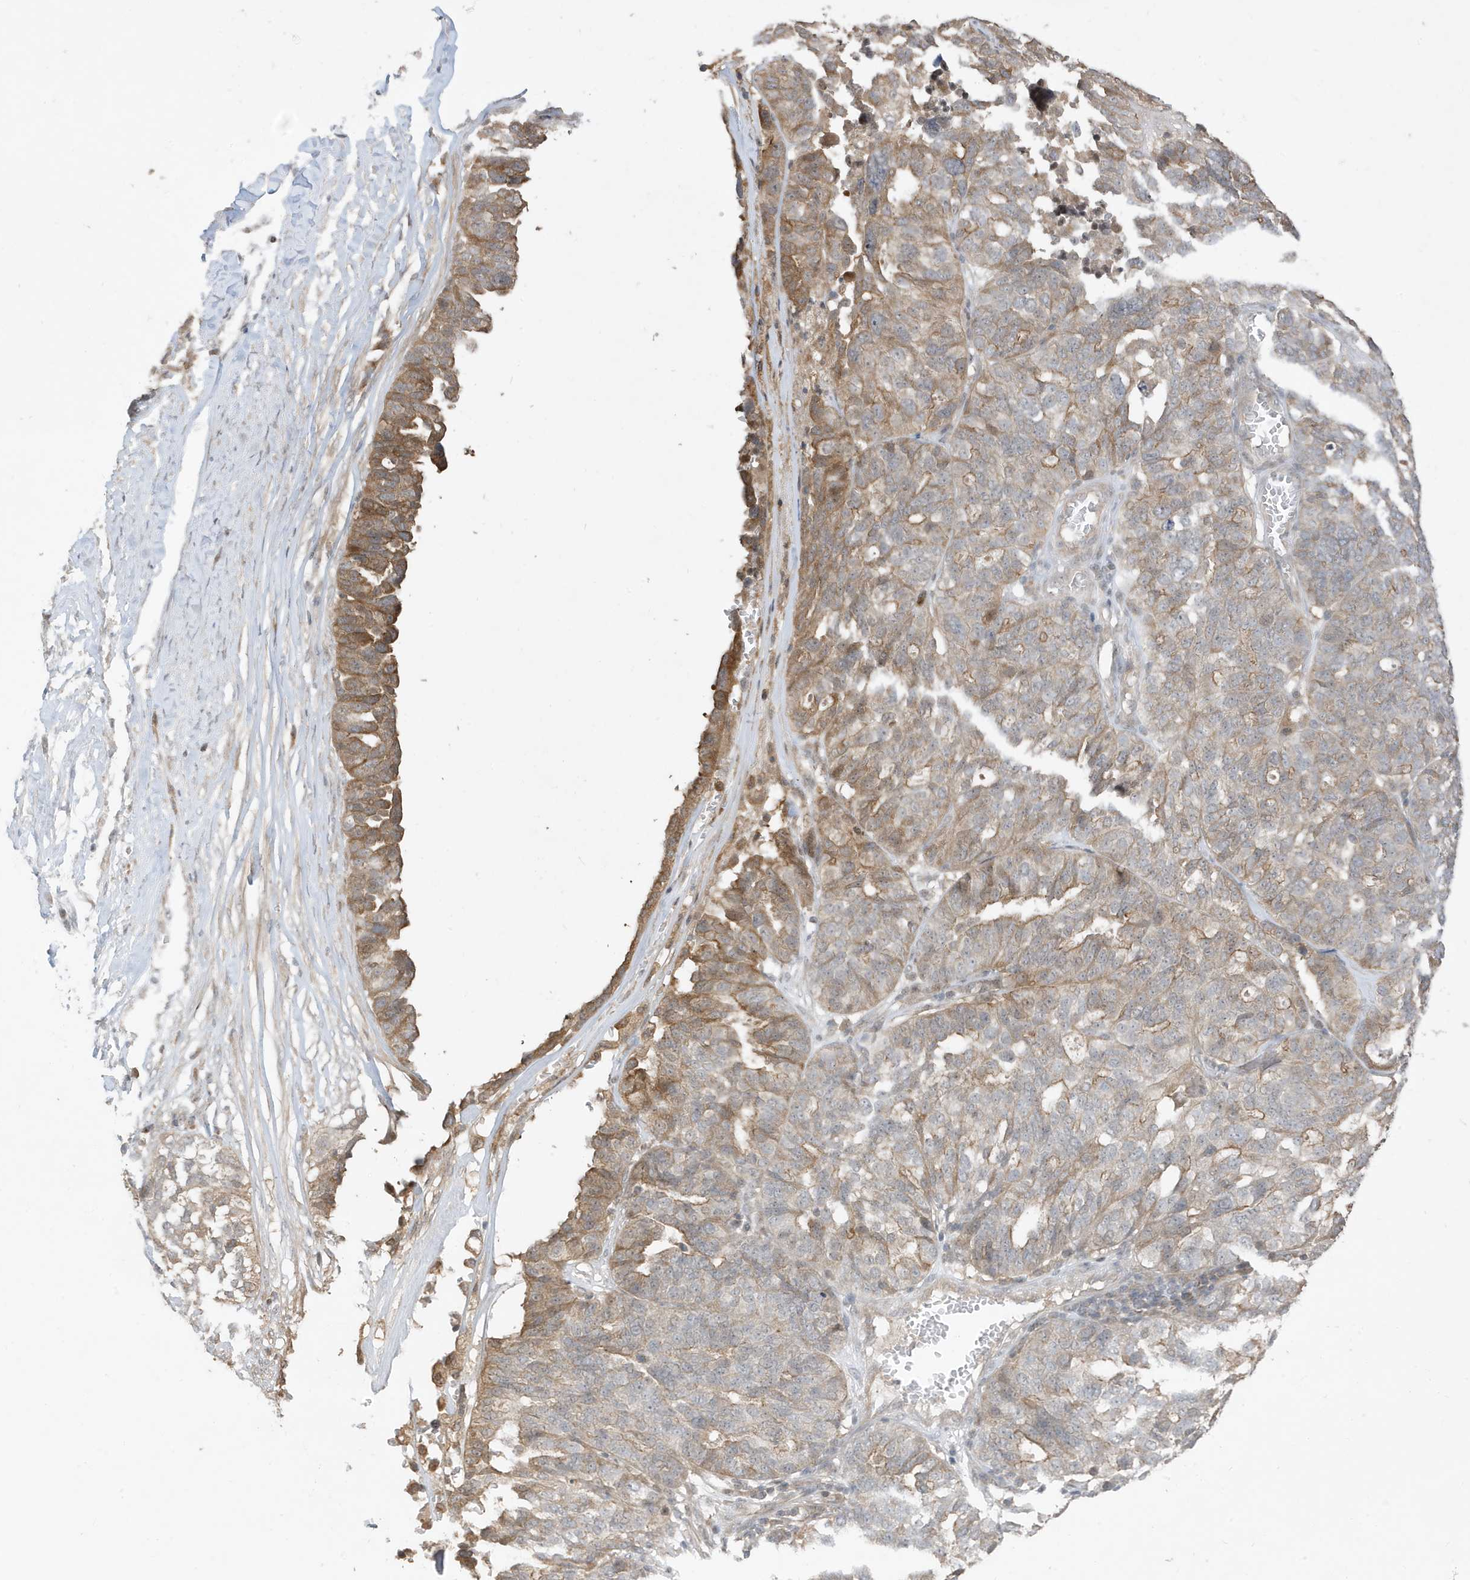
{"staining": {"intensity": "moderate", "quantity": "25%-75%", "location": "cytoplasmic/membranous"}, "tissue": "ovarian cancer", "cell_type": "Tumor cells", "image_type": "cancer", "snomed": [{"axis": "morphology", "description": "Cystadenocarcinoma, serous, NOS"}, {"axis": "topography", "description": "Ovary"}], "caption": "Ovarian cancer stained with a brown dye displays moderate cytoplasmic/membranous positive positivity in about 25%-75% of tumor cells.", "gene": "PRRT3", "patient": {"sex": "female", "age": 59}}